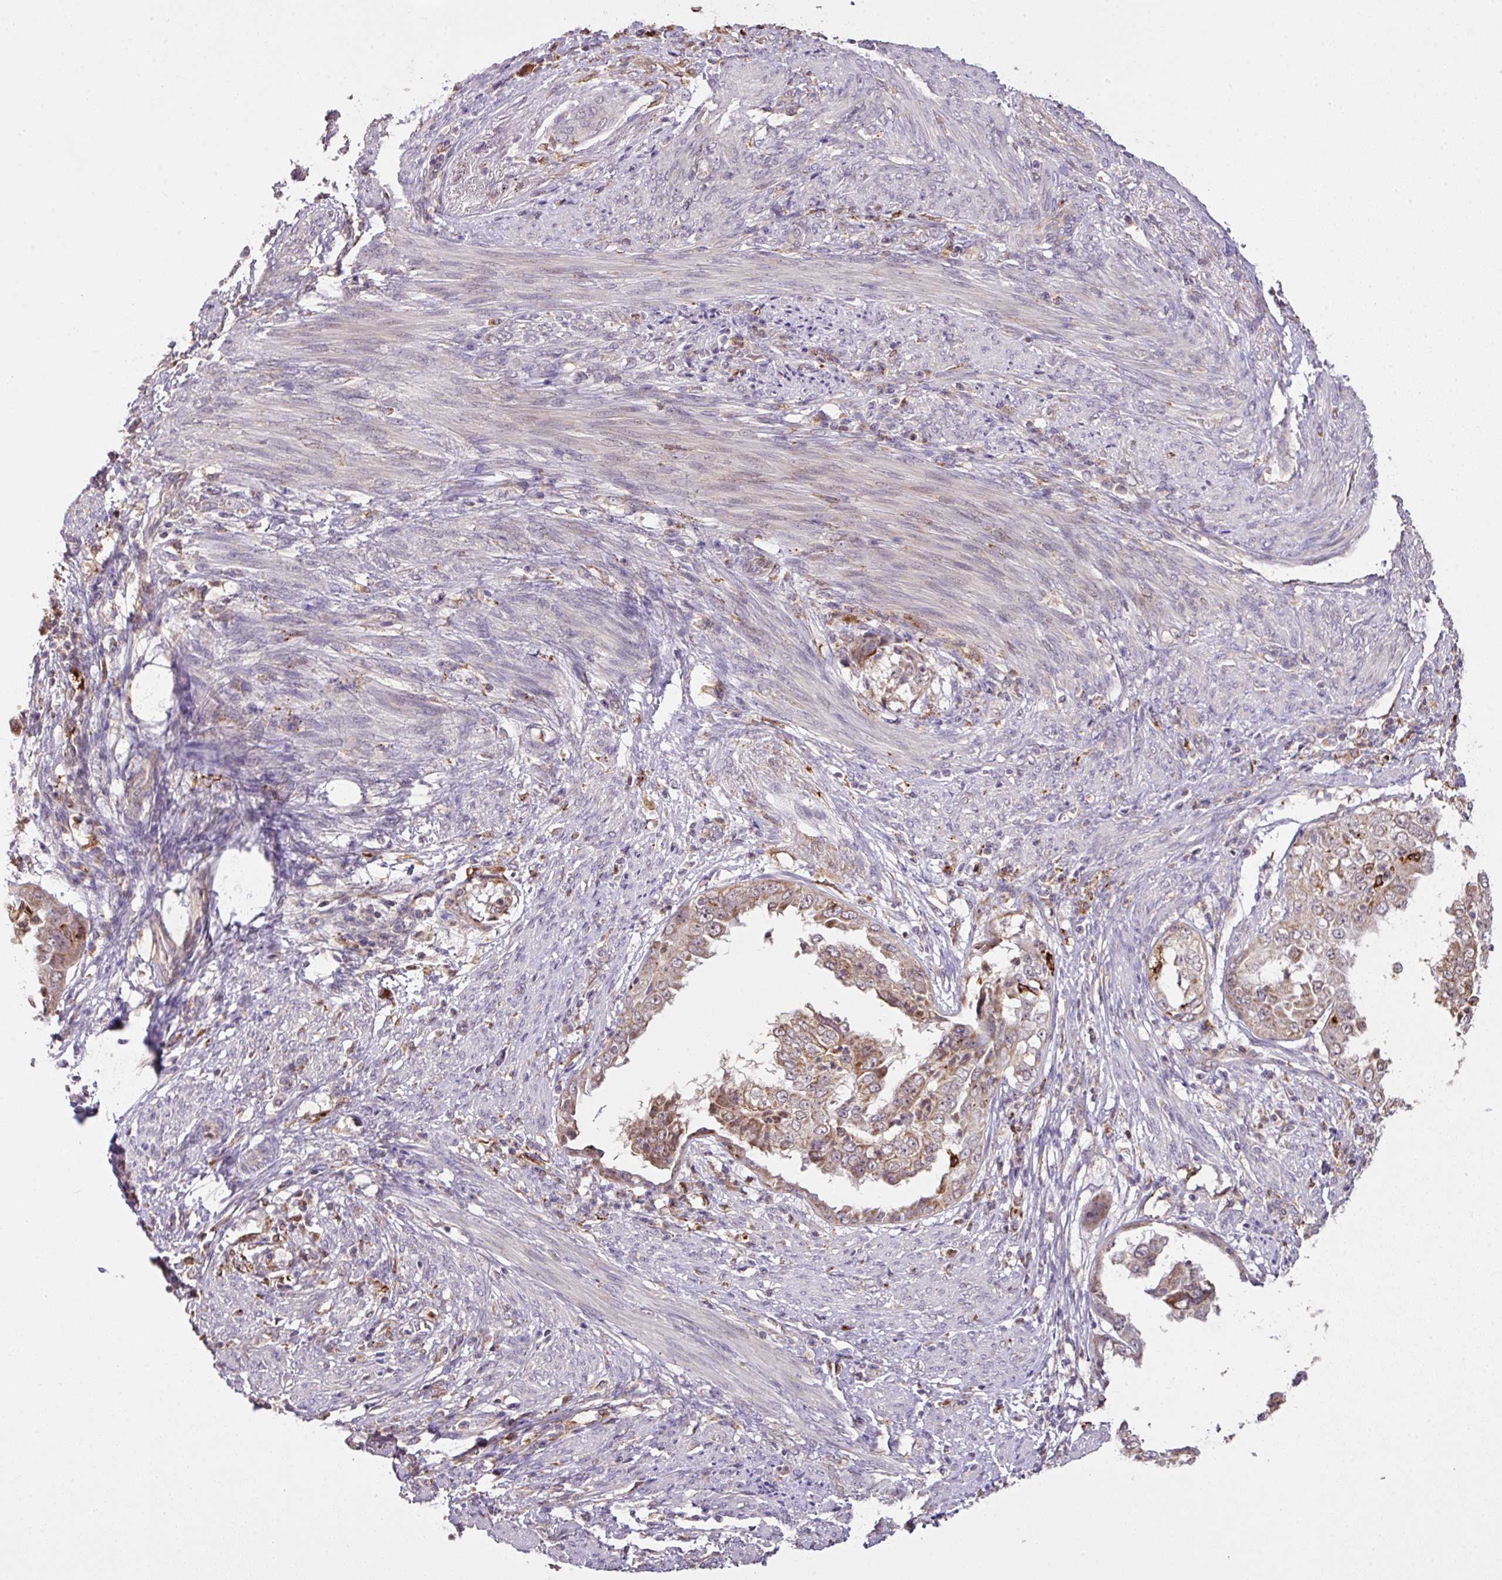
{"staining": {"intensity": "moderate", "quantity": ">75%", "location": "cytoplasmic/membranous"}, "tissue": "endometrial cancer", "cell_type": "Tumor cells", "image_type": "cancer", "snomed": [{"axis": "morphology", "description": "Adenocarcinoma, NOS"}, {"axis": "topography", "description": "Endometrium"}], "caption": "About >75% of tumor cells in endometrial adenocarcinoma display moderate cytoplasmic/membranous protein staining as visualized by brown immunohistochemical staining.", "gene": "SMCO4", "patient": {"sex": "female", "age": 85}}